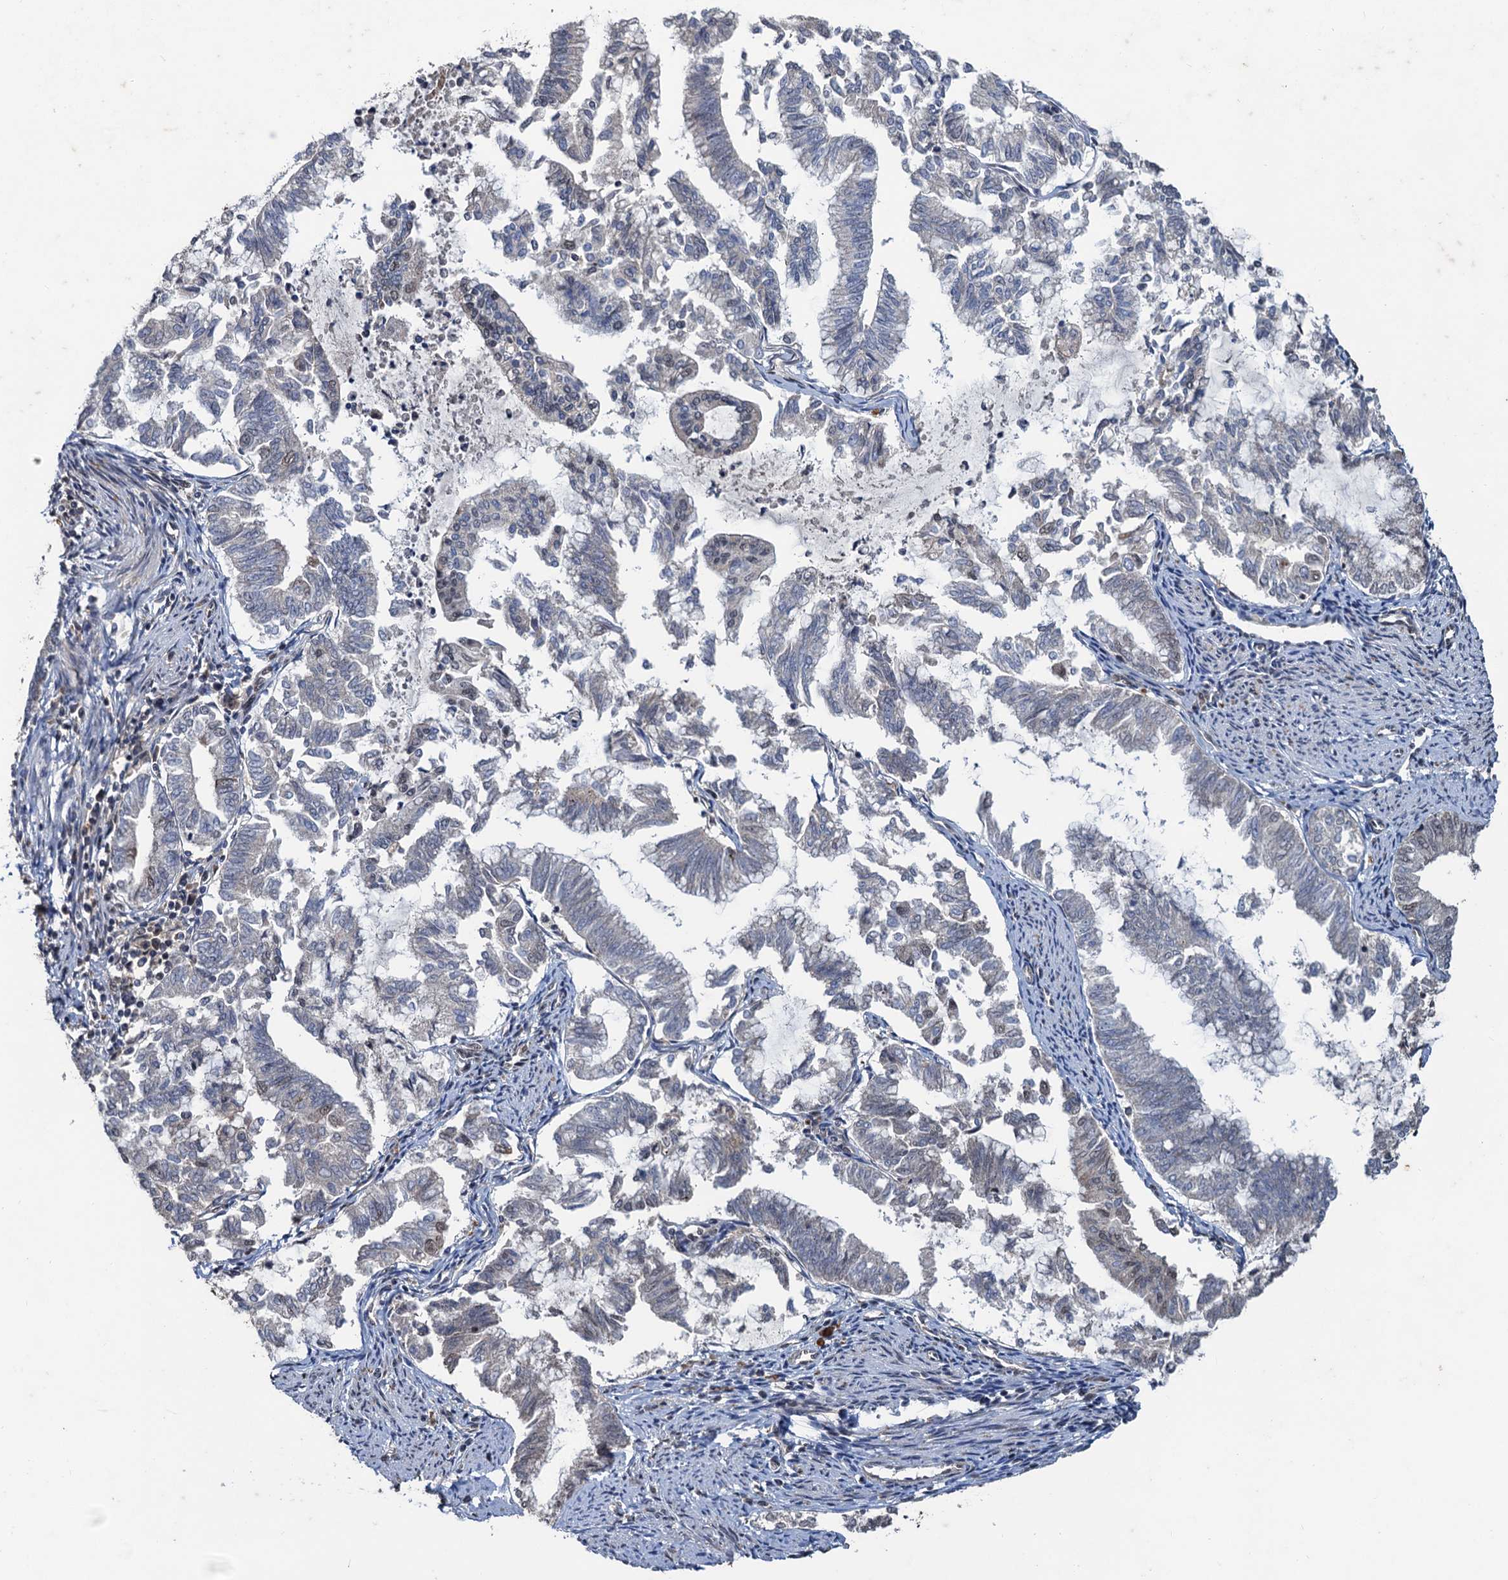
{"staining": {"intensity": "negative", "quantity": "none", "location": "none"}, "tissue": "endometrial cancer", "cell_type": "Tumor cells", "image_type": "cancer", "snomed": [{"axis": "morphology", "description": "Adenocarcinoma, NOS"}, {"axis": "topography", "description": "Endometrium"}], "caption": "This histopathology image is of adenocarcinoma (endometrial) stained with immunohistochemistry (IHC) to label a protein in brown with the nuclei are counter-stained blue. There is no positivity in tumor cells. (Stains: DAB (3,3'-diaminobenzidine) IHC with hematoxylin counter stain, Microscopy: brightfield microscopy at high magnification).", "gene": "REP15", "patient": {"sex": "female", "age": 79}}